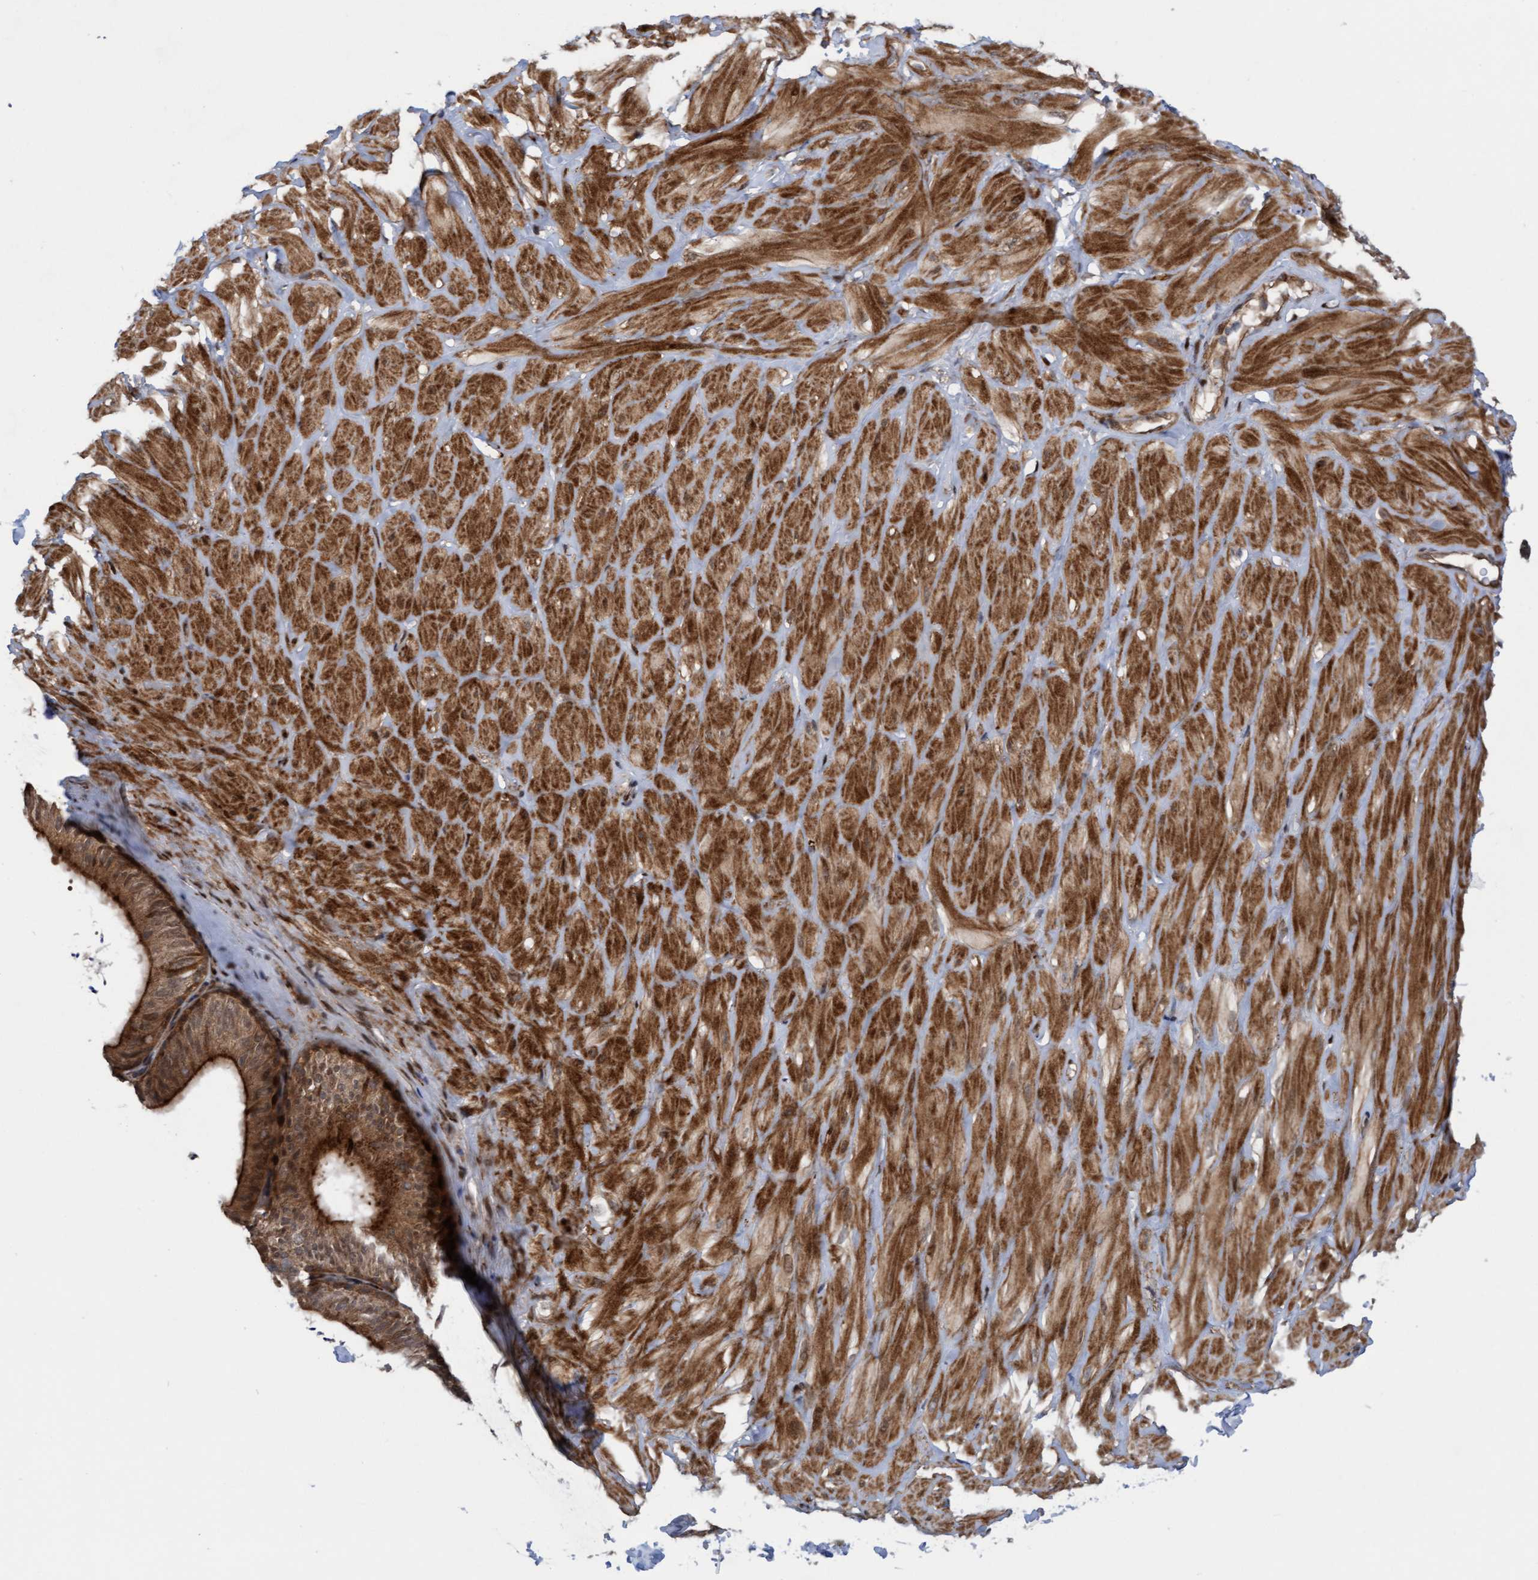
{"staining": {"intensity": "moderate", "quantity": ">75%", "location": "cytoplasmic/membranous,nuclear"}, "tissue": "adipose tissue", "cell_type": "Adipocytes", "image_type": "normal", "snomed": [{"axis": "morphology", "description": "Normal tissue, NOS"}, {"axis": "topography", "description": "Adipose tissue"}, {"axis": "topography", "description": "Vascular tissue"}, {"axis": "topography", "description": "Peripheral nerve tissue"}], "caption": "This micrograph demonstrates benign adipose tissue stained with IHC to label a protein in brown. The cytoplasmic/membranous,nuclear of adipocytes show moderate positivity for the protein. Nuclei are counter-stained blue.", "gene": "ITFG1", "patient": {"sex": "male", "age": 25}}